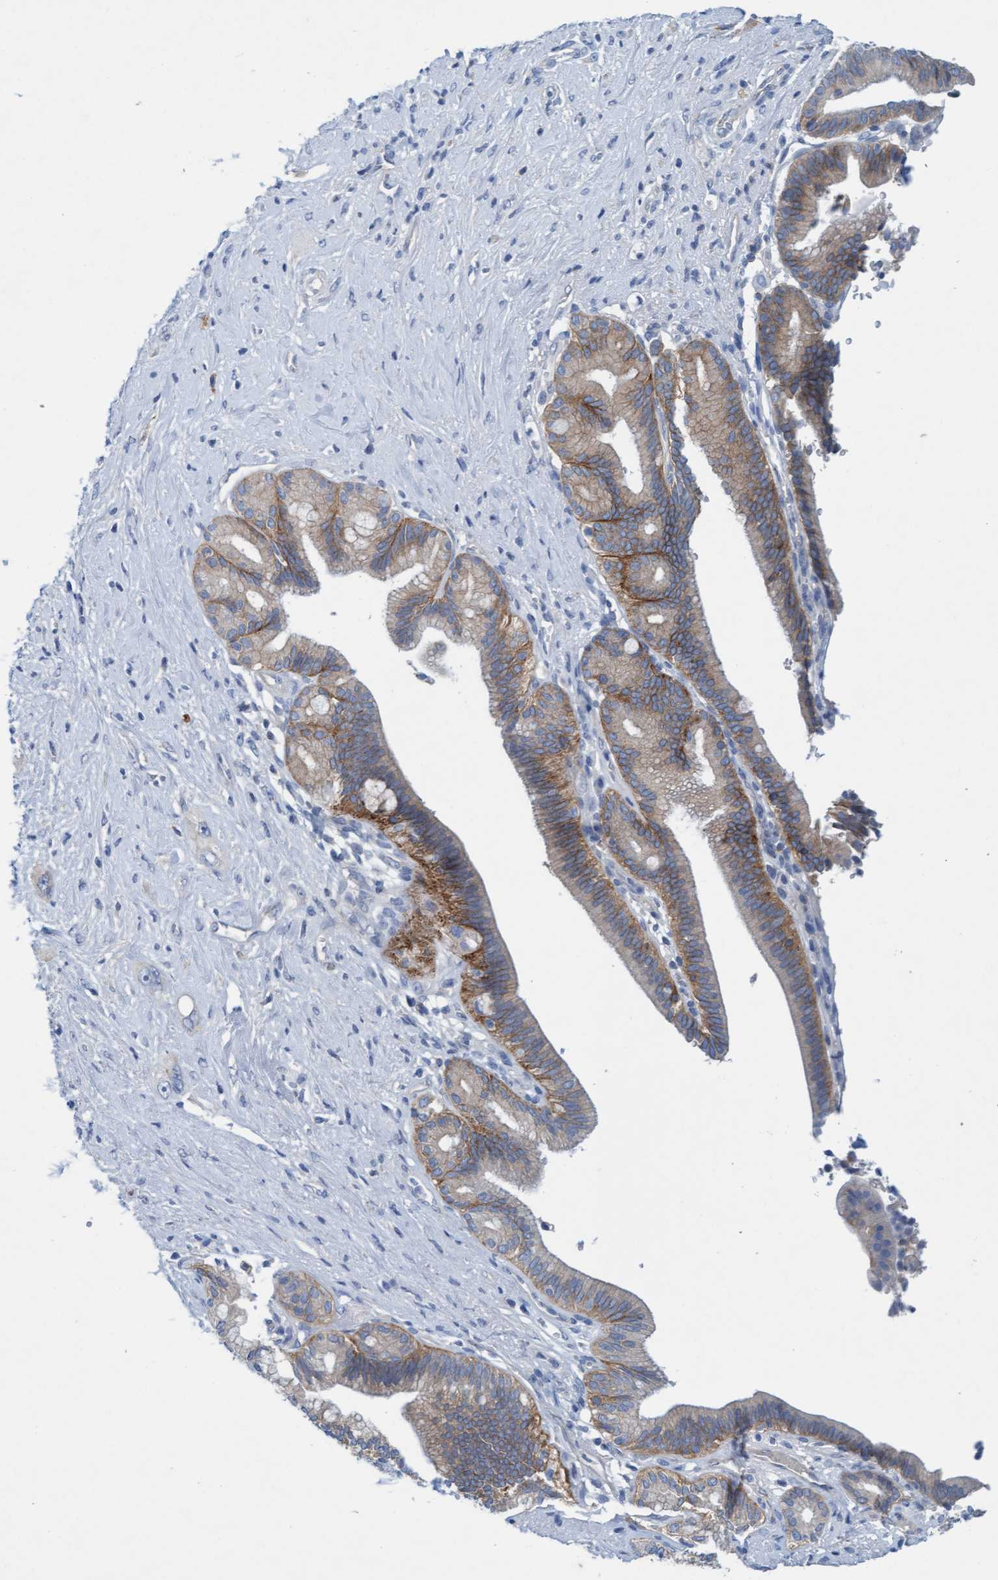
{"staining": {"intensity": "moderate", "quantity": "25%-75%", "location": "cytoplasmic/membranous"}, "tissue": "pancreatic cancer", "cell_type": "Tumor cells", "image_type": "cancer", "snomed": [{"axis": "morphology", "description": "Adenocarcinoma, NOS"}, {"axis": "topography", "description": "Pancreas"}], "caption": "Pancreatic cancer stained with a brown dye exhibits moderate cytoplasmic/membranous positive expression in approximately 25%-75% of tumor cells.", "gene": "SIGIRR", "patient": {"sex": "male", "age": 59}}